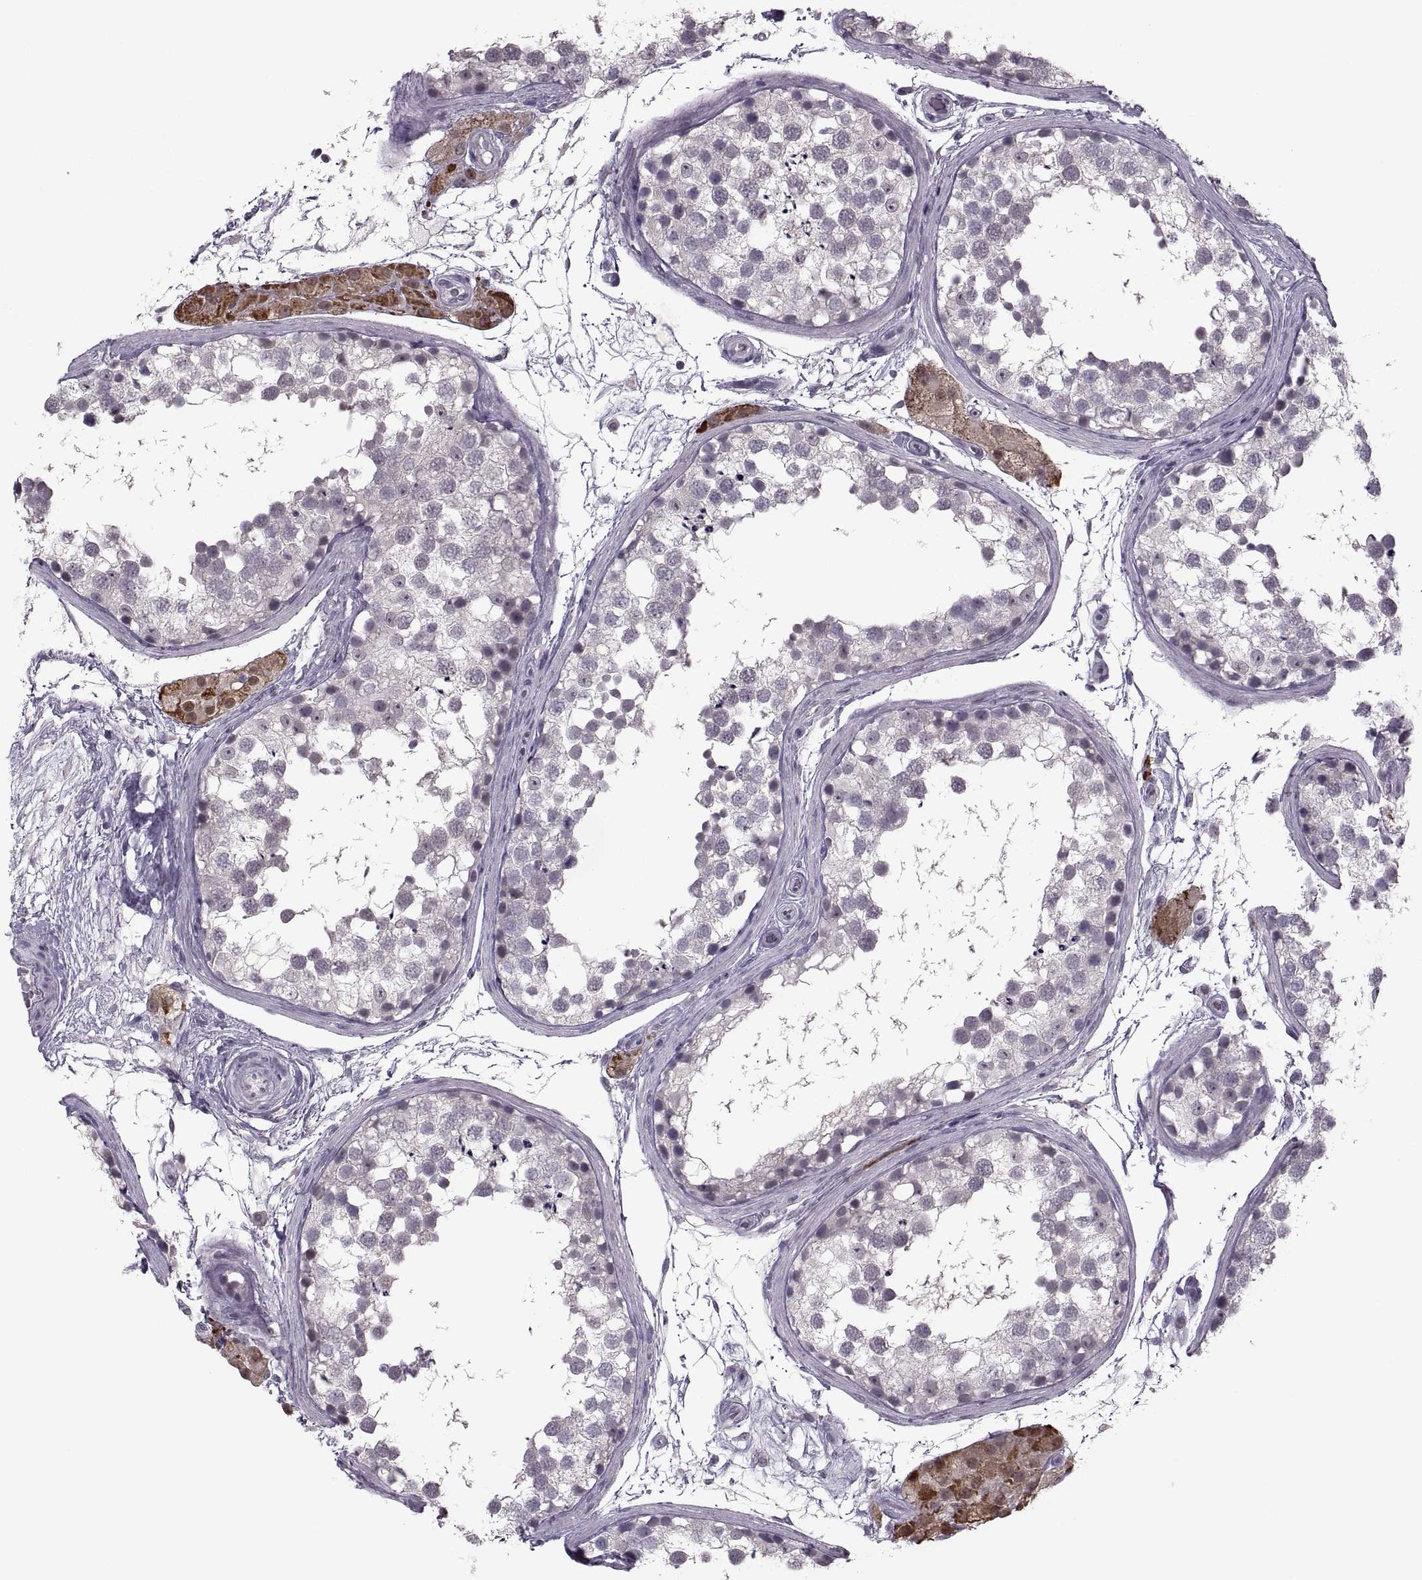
{"staining": {"intensity": "negative", "quantity": "none", "location": "none"}, "tissue": "testis", "cell_type": "Cells in seminiferous ducts", "image_type": "normal", "snomed": [{"axis": "morphology", "description": "Normal tissue, NOS"}, {"axis": "morphology", "description": "Seminoma, NOS"}, {"axis": "topography", "description": "Testis"}], "caption": "Testis stained for a protein using immunohistochemistry (IHC) exhibits no expression cells in seminiferous ducts.", "gene": "MGAT4D", "patient": {"sex": "male", "age": 65}}